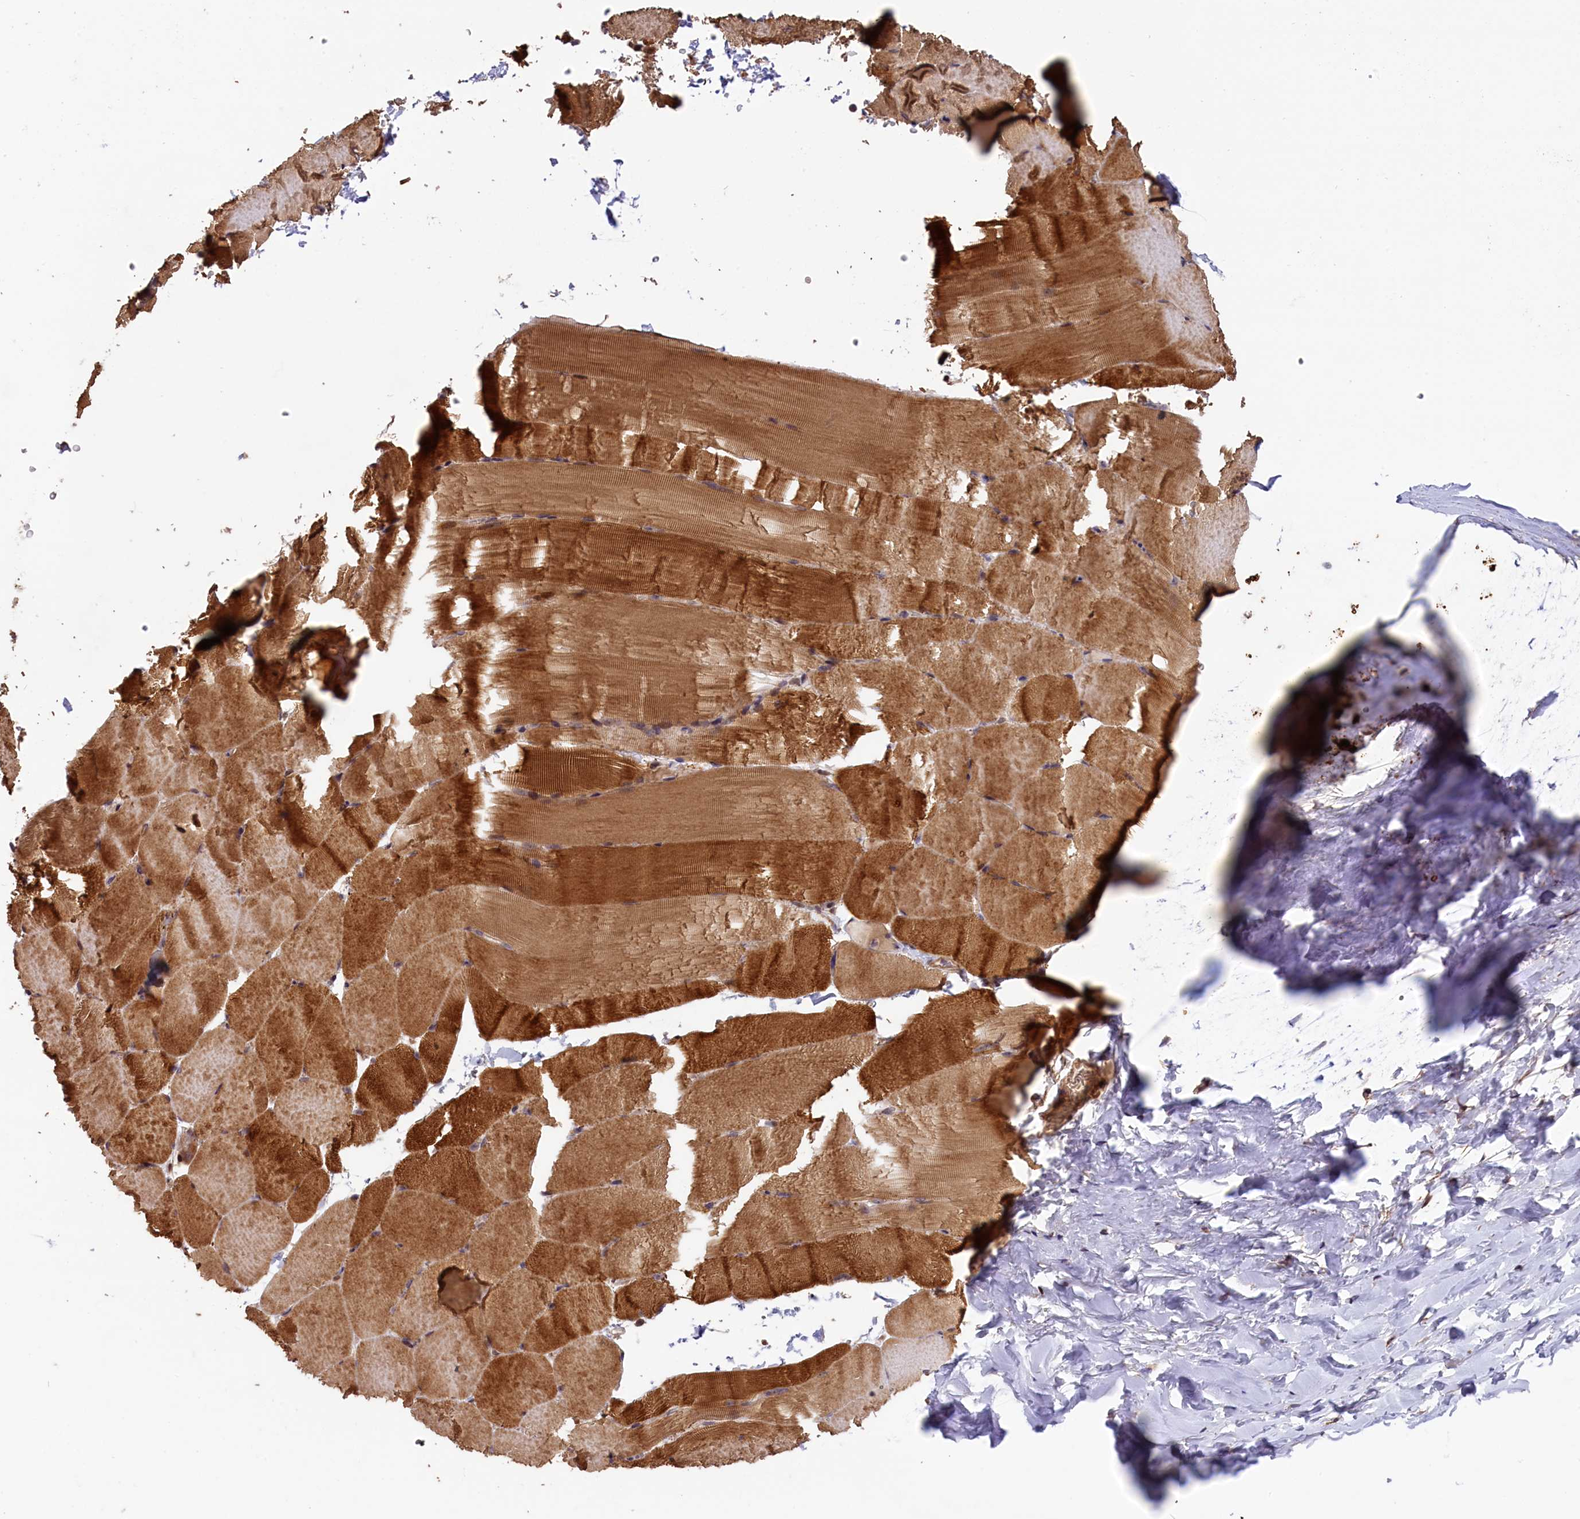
{"staining": {"intensity": "moderate", "quantity": ">75%", "location": "cytoplasmic/membranous"}, "tissue": "skeletal muscle", "cell_type": "Myocytes", "image_type": "normal", "snomed": [{"axis": "morphology", "description": "Normal tissue, NOS"}, {"axis": "topography", "description": "Skeletal muscle"}, {"axis": "topography", "description": "Parathyroid gland"}], "caption": "This micrograph reveals benign skeletal muscle stained with IHC to label a protein in brown. The cytoplasmic/membranous of myocytes show moderate positivity for the protein. Nuclei are counter-stained blue.", "gene": "DNAJB9", "patient": {"sex": "female", "age": 37}}